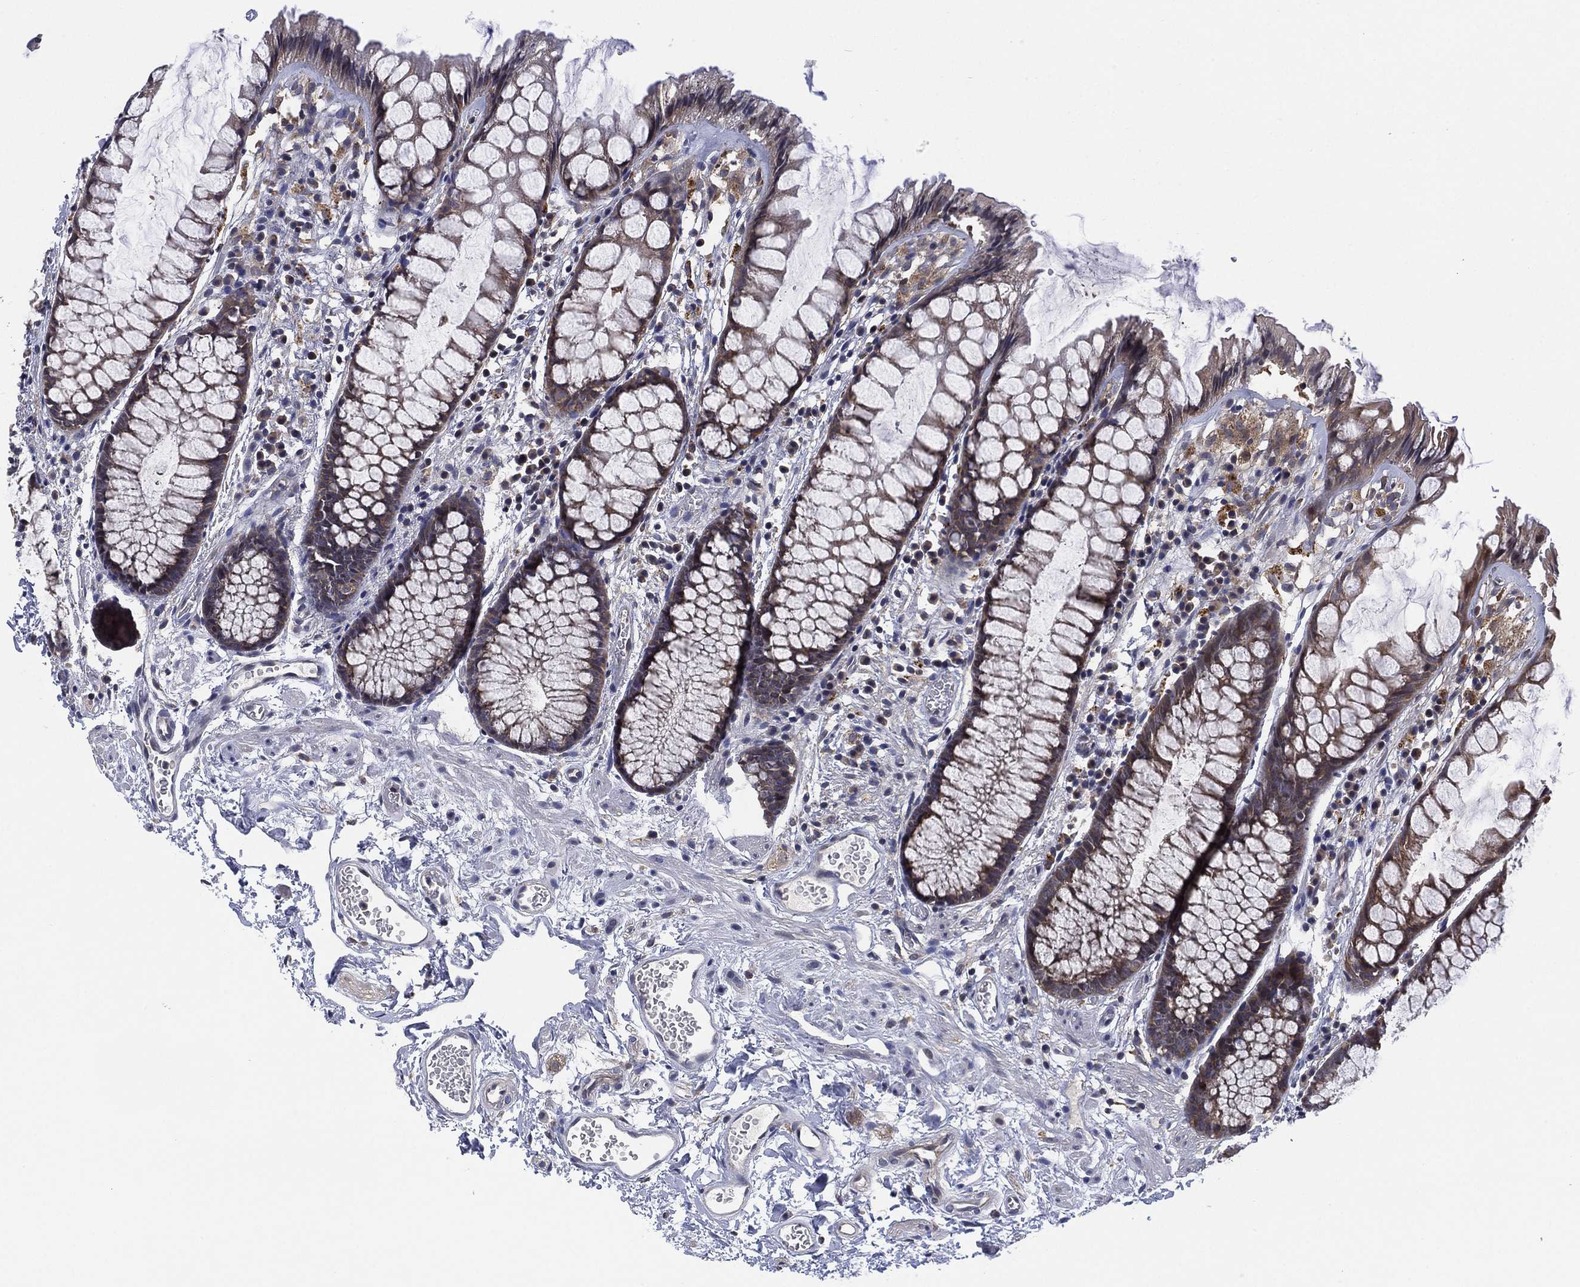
{"staining": {"intensity": "weak", "quantity": "25%-75%", "location": "cytoplasmic/membranous"}, "tissue": "rectum", "cell_type": "Glandular cells", "image_type": "normal", "snomed": [{"axis": "morphology", "description": "Normal tissue, NOS"}, {"axis": "topography", "description": "Rectum"}], "caption": "Protein staining exhibits weak cytoplasmic/membranous staining in about 25%-75% of glandular cells in normal rectum.", "gene": "SELENOO", "patient": {"sex": "female", "age": 62}}